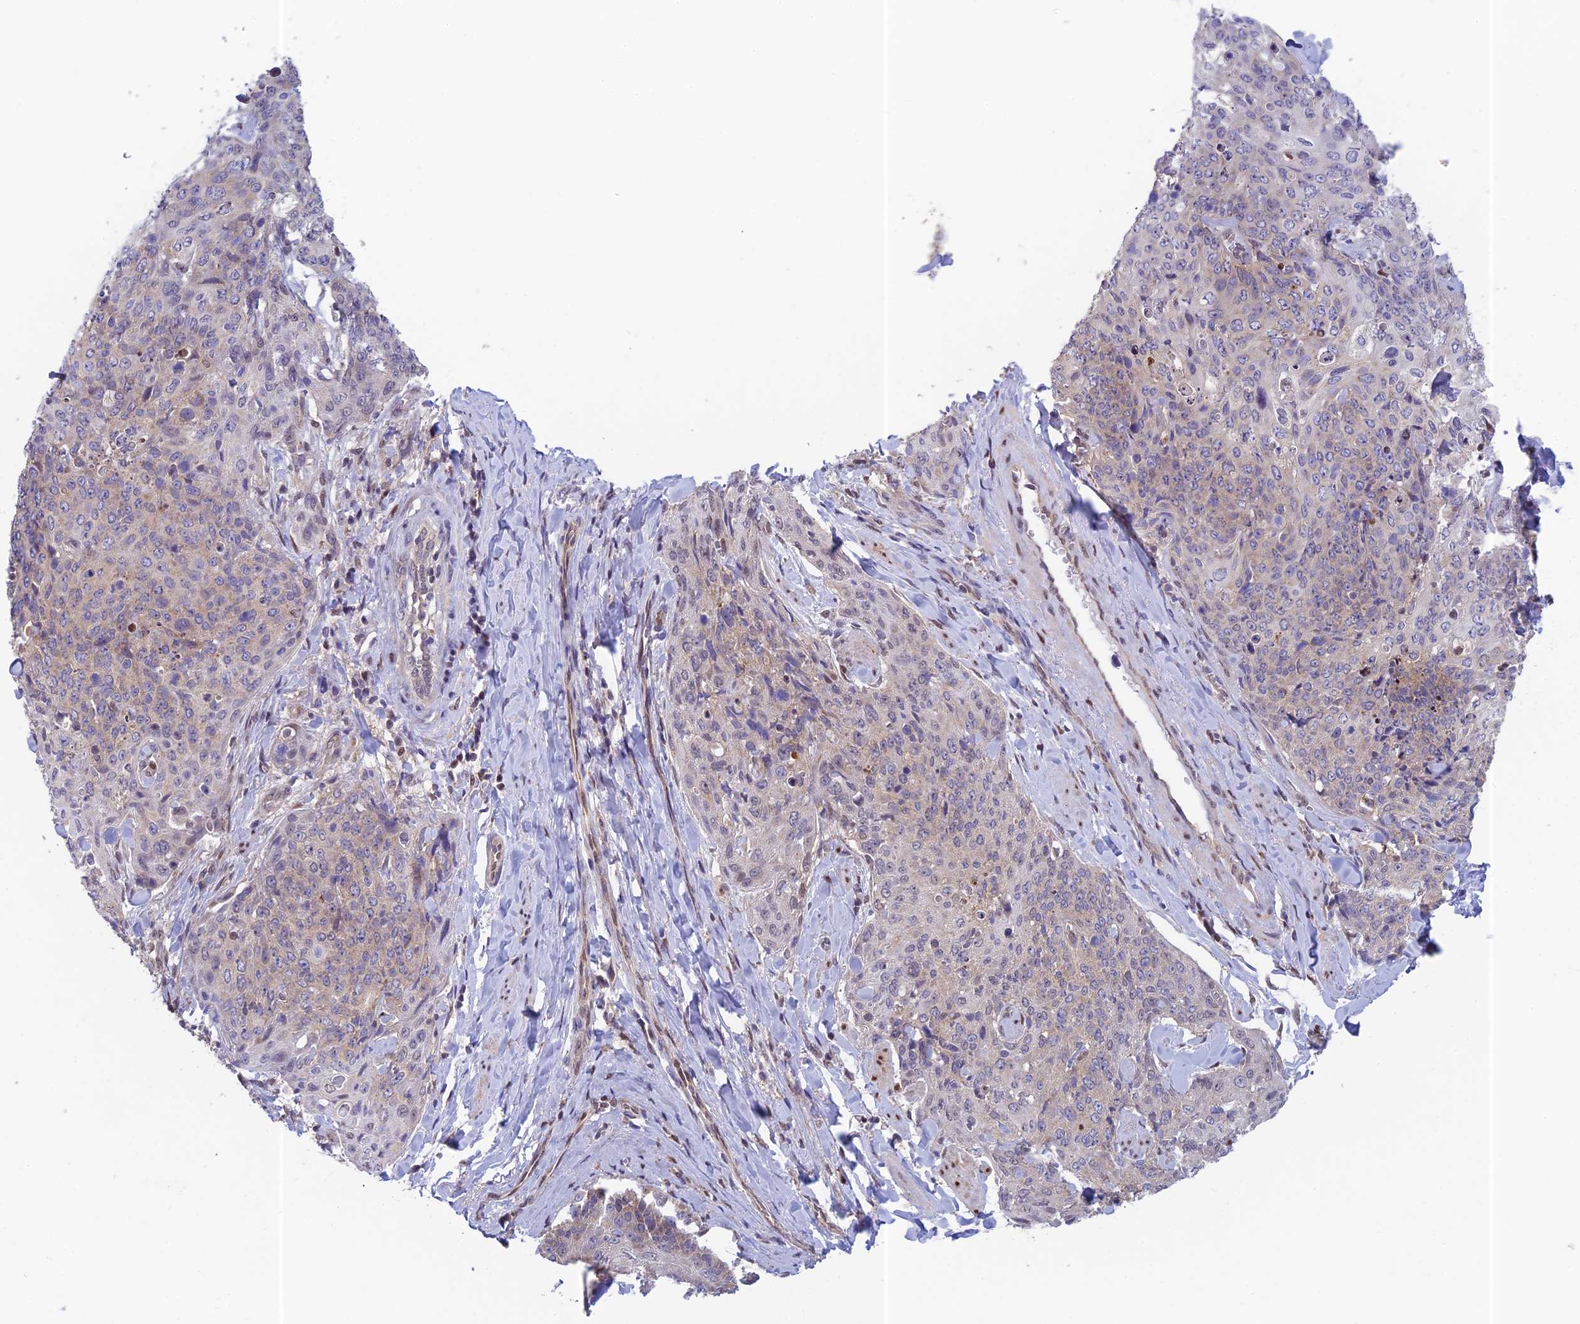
{"staining": {"intensity": "weak", "quantity": "<25%", "location": "cytoplasmic/membranous"}, "tissue": "skin cancer", "cell_type": "Tumor cells", "image_type": "cancer", "snomed": [{"axis": "morphology", "description": "Squamous cell carcinoma, NOS"}, {"axis": "topography", "description": "Skin"}, {"axis": "topography", "description": "Vulva"}], "caption": "Skin cancer was stained to show a protein in brown. There is no significant positivity in tumor cells.", "gene": "MRPL17", "patient": {"sex": "female", "age": 85}}